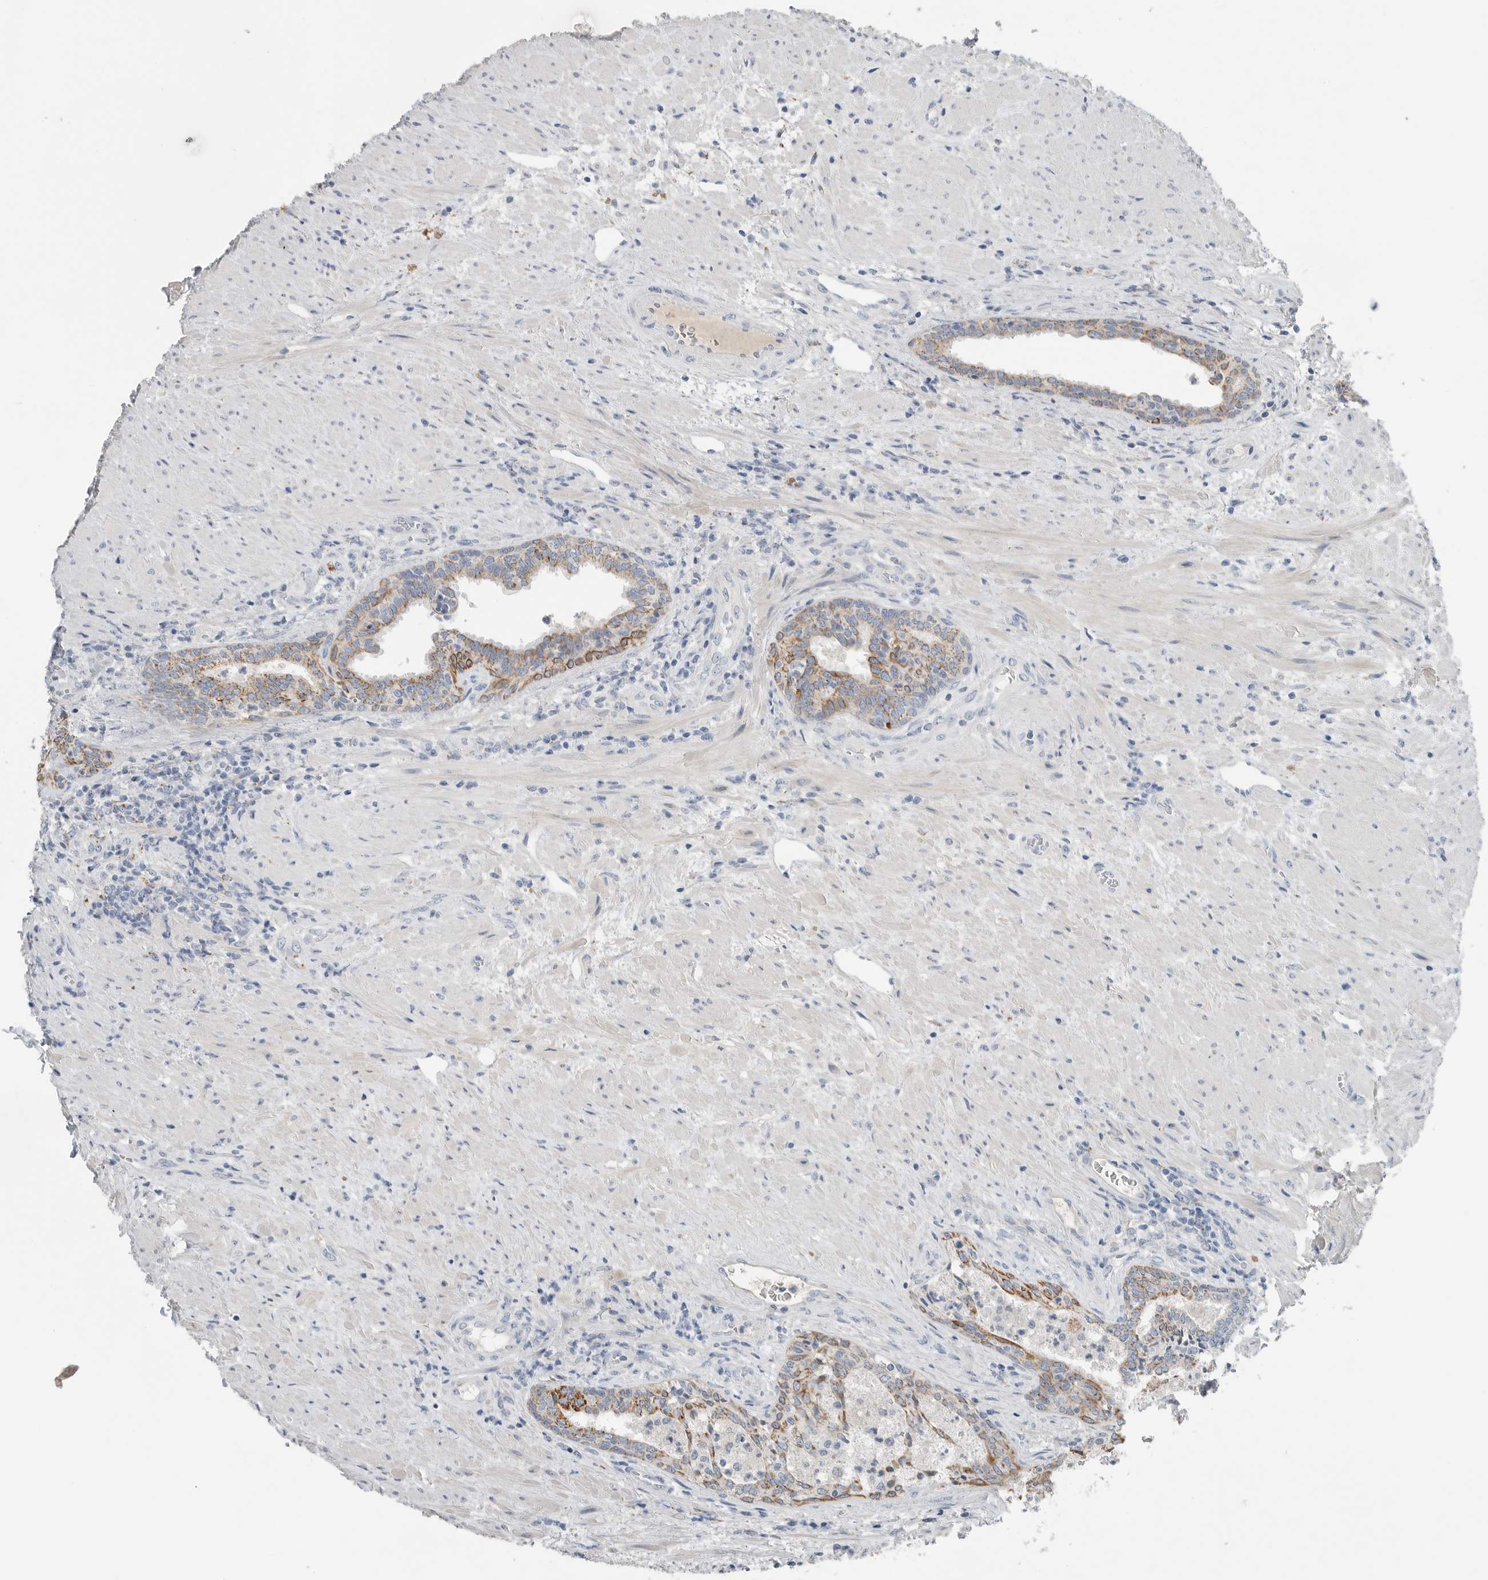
{"staining": {"intensity": "weak", "quantity": "25%-75%", "location": "cytoplasmic/membranous"}, "tissue": "prostate", "cell_type": "Glandular cells", "image_type": "normal", "snomed": [{"axis": "morphology", "description": "Normal tissue, NOS"}, {"axis": "topography", "description": "Prostate"}], "caption": "DAB immunohistochemical staining of unremarkable prostate reveals weak cytoplasmic/membranous protein positivity in about 25%-75% of glandular cells. The staining was performed using DAB to visualize the protein expression in brown, while the nuclei were stained in blue with hematoxylin (Magnification: 20x).", "gene": "SERPINB7", "patient": {"sex": "male", "age": 76}}